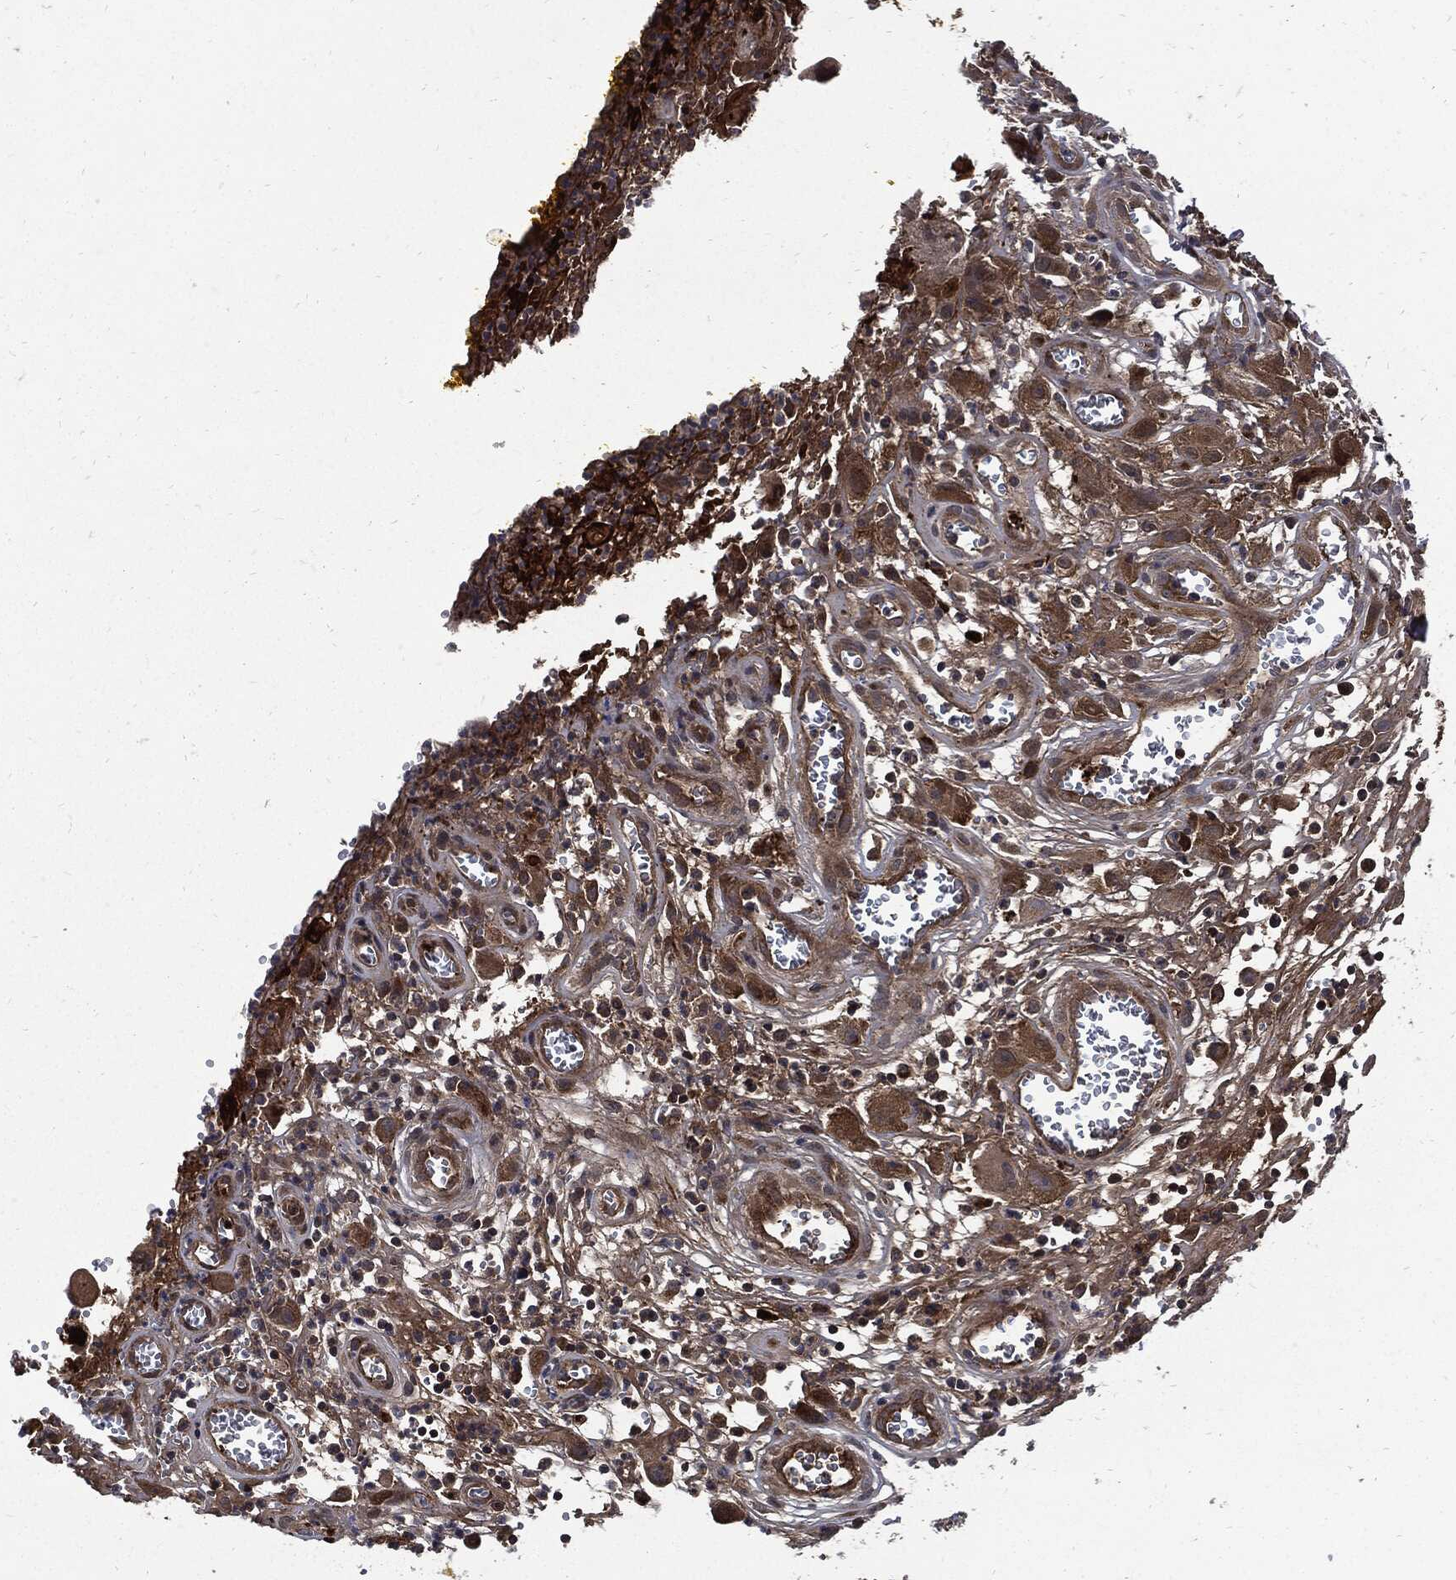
{"staining": {"intensity": "strong", "quantity": "<25%", "location": "cytoplasmic/membranous"}, "tissue": "head and neck cancer", "cell_type": "Tumor cells", "image_type": "cancer", "snomed": [{"axis": "morphology", "description": "Squamous cell carcinoma, NOS"}, {"axis": "morphology", "description": "Squamous cell carcinoma, metastatic, NOS"}, {"axis": "topography", "description": "Oral tissue"}, {"axis": "topography", "description": "Head-Neck"}], "caption": "Immunohistochemical staining of head and neck cancer demonstrates strong cytoplasmic/membranous protein positivity in approximately <25% of tumor cells.", "gene": "CLU", "patient": {"sex": "female", "age": 85}}